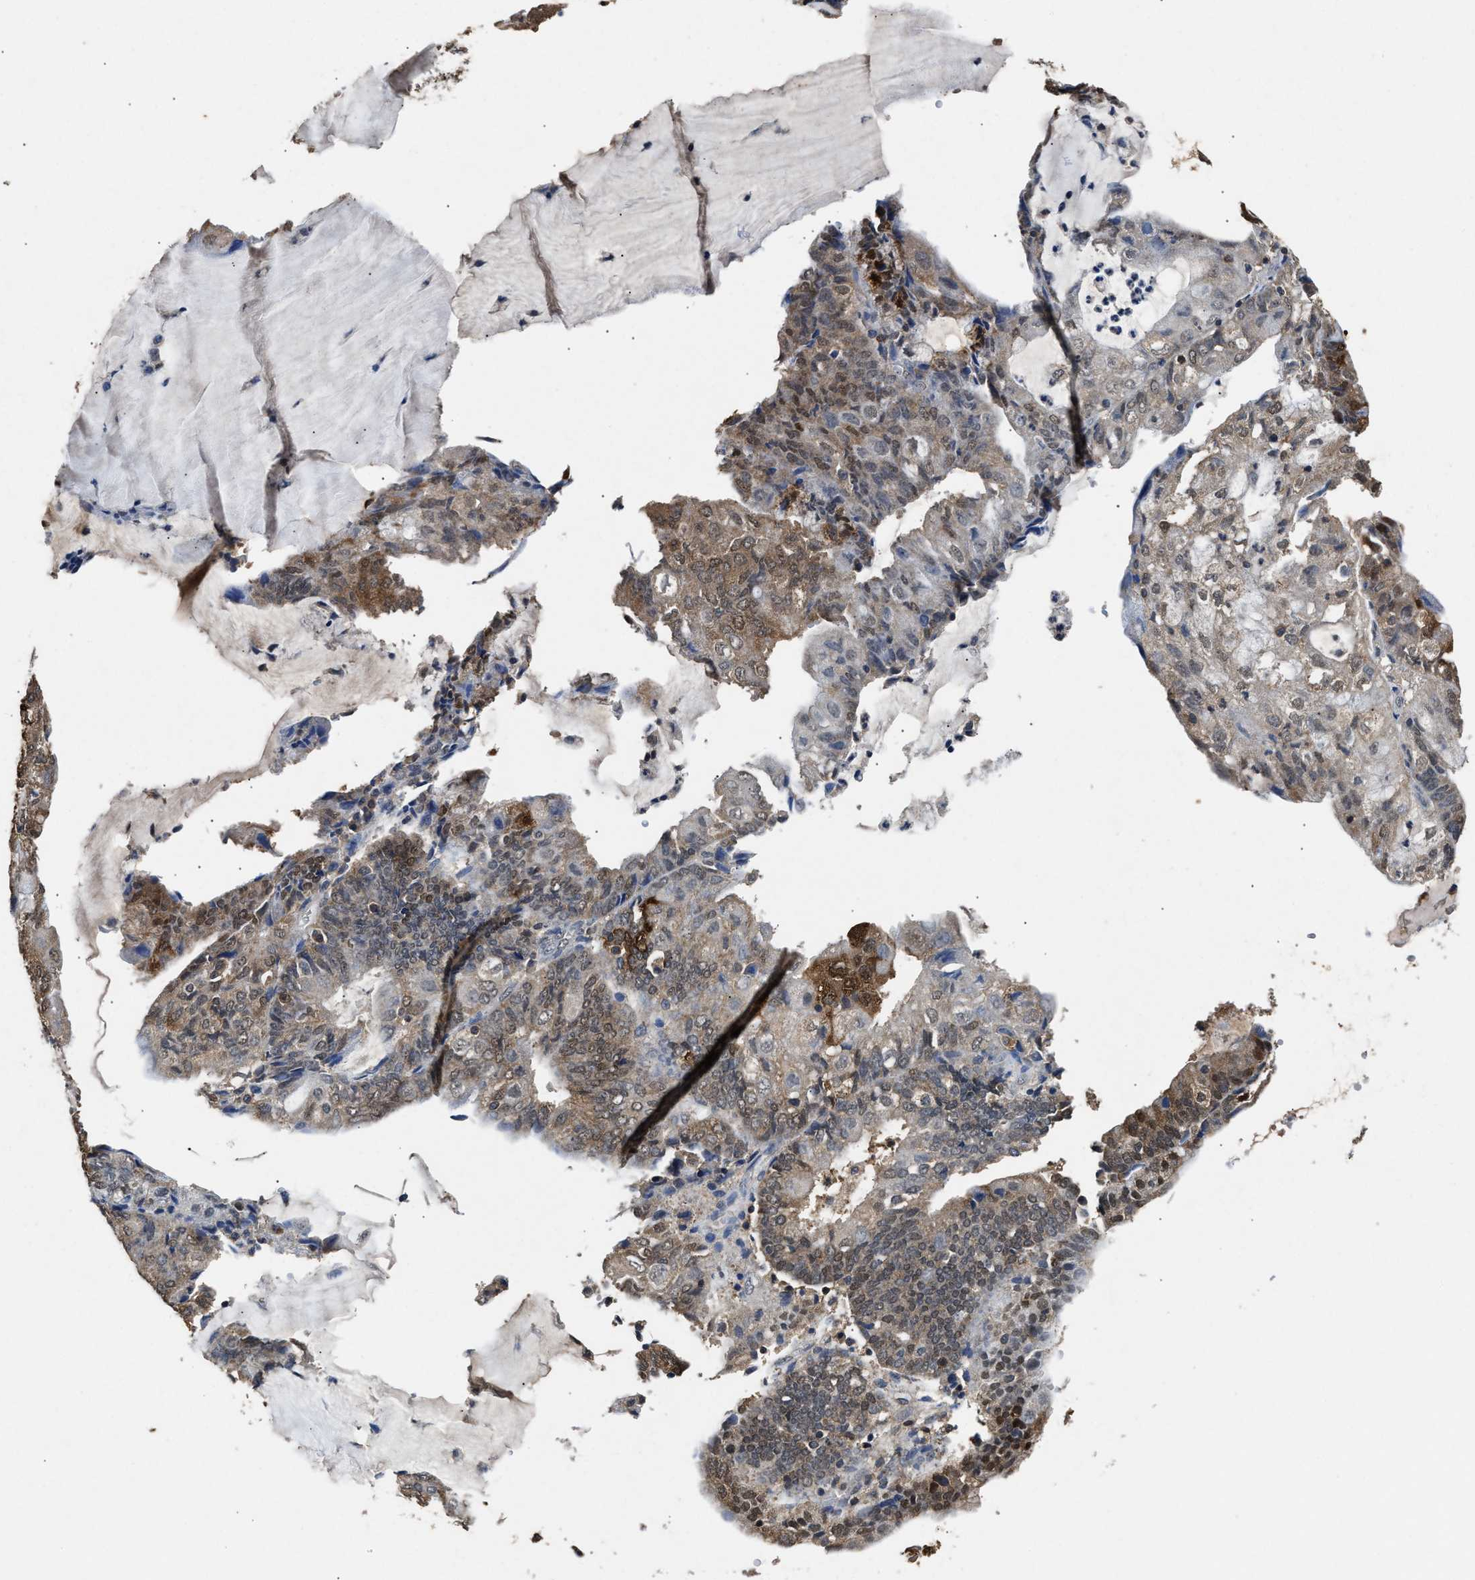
{"staining": {"intensity": "moderate", "quantity": "25%-75%", "location": "cytoplasmic/membranous,nuclear"}, "tissue": "endometrial cancer", "cell_type": "Tumor cells", "image_type": "cancer", "snomed": [{"axis": "morphology", "description": "Adenocarcinoma, NOS"}, {"axis": "topography", "description": "Endometrium"}], "caption": "Moderate cytoplasmic/membranous and nuclear staining for a protein is seen in about 25%-75% of tumor cells of adenocarcinoma (endometrial) using immunohistochemistry (IHC).", "gene": "ACAT2", "patient": {"sex": "female", "age": 81}}